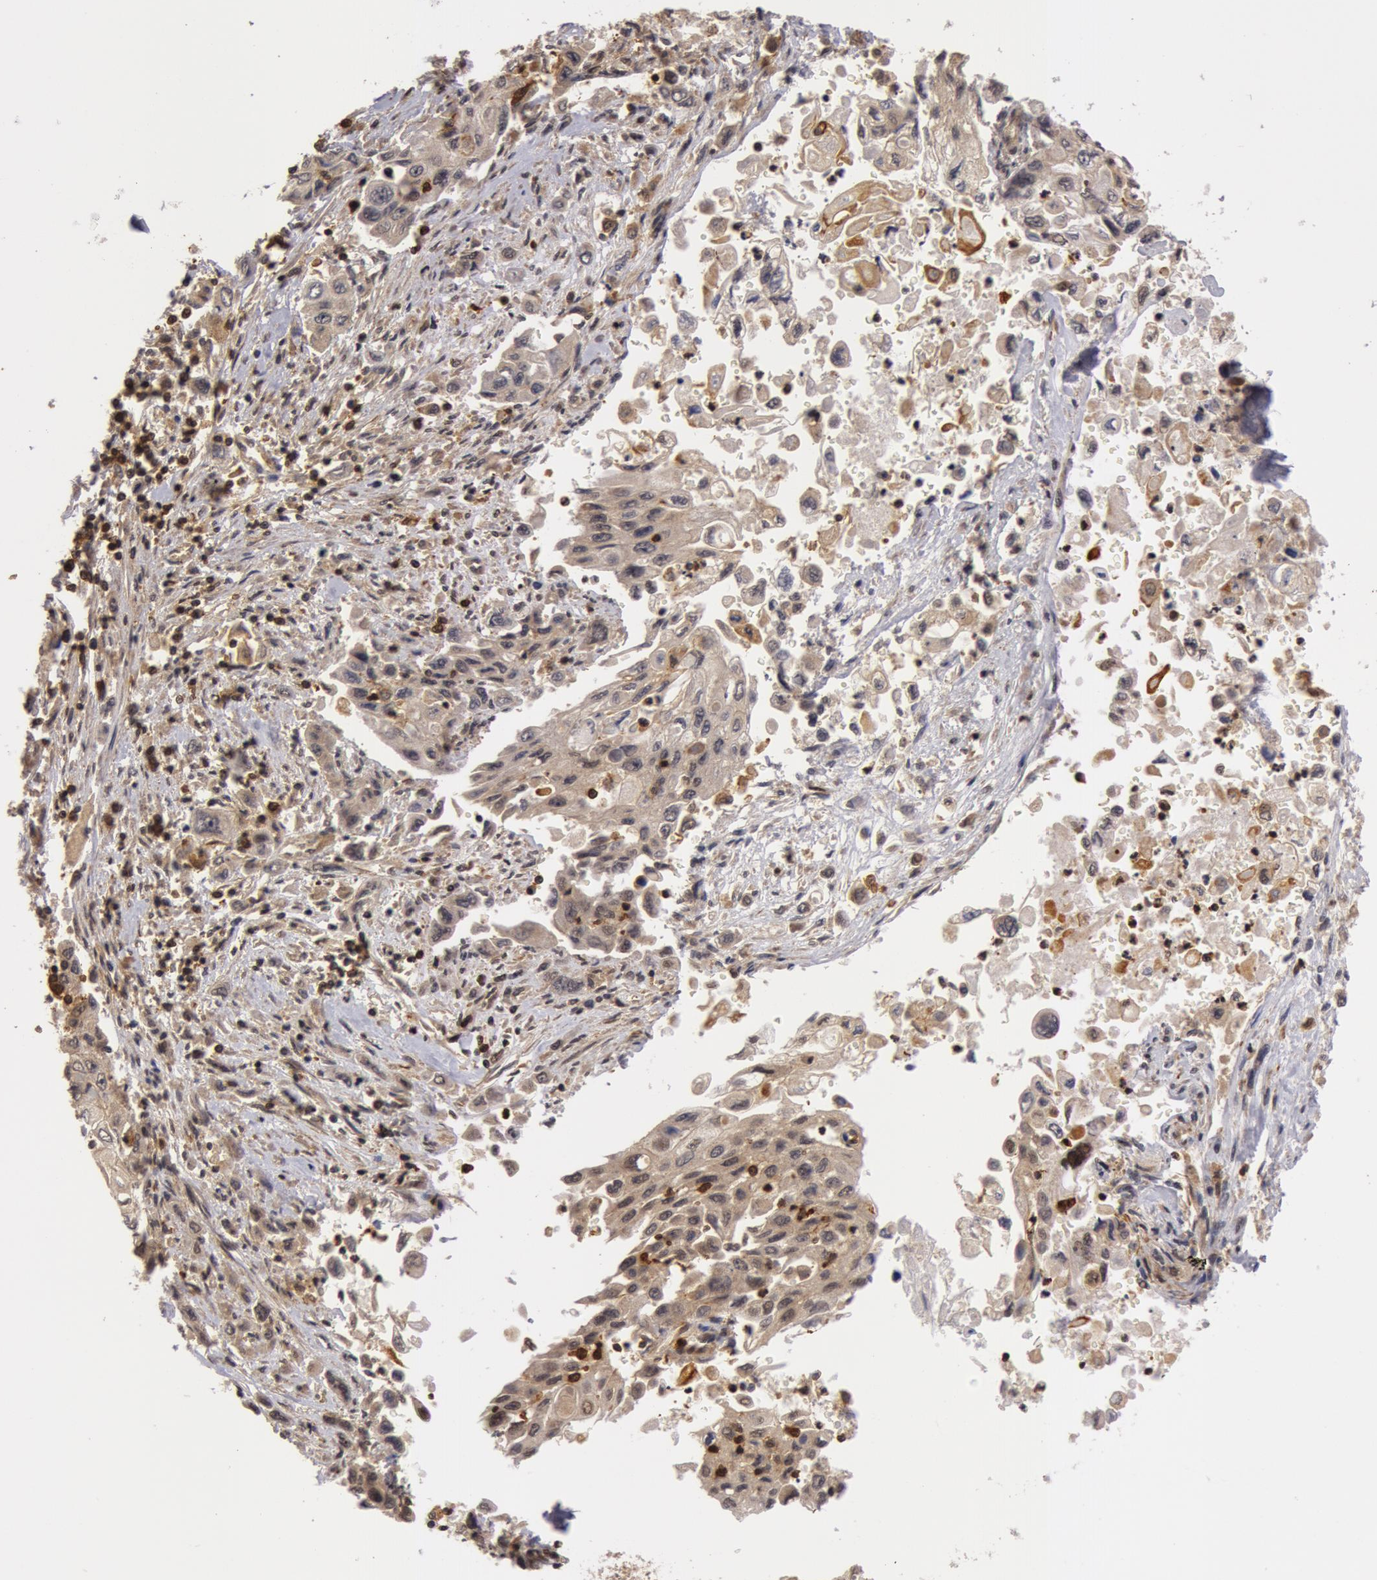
{"staining": {"intensity": "weak", "quantity": "<25%", "location": "nuclear"}, "tissue": "pancreatic cancer", "cell_type": "Tumor cells", "image_type": "cancer", "snomed": [{"axis": "morphology", "description": "Adenocarcinoma, NOS"}, {"axis": "topography", "description": "Pancreas"}], "caption": "Tumor cells show no significant protein staining in adenocarcinoma (pancreatic). Brightfield microscopy of immunohistochemistry stained with DAB (3,3'-diaminobenzidine) (brown) and hematoxylin (blue), captured at high magnification.", "gene": "ZNF350", "patient": {"sex": "male", "age": 70}}